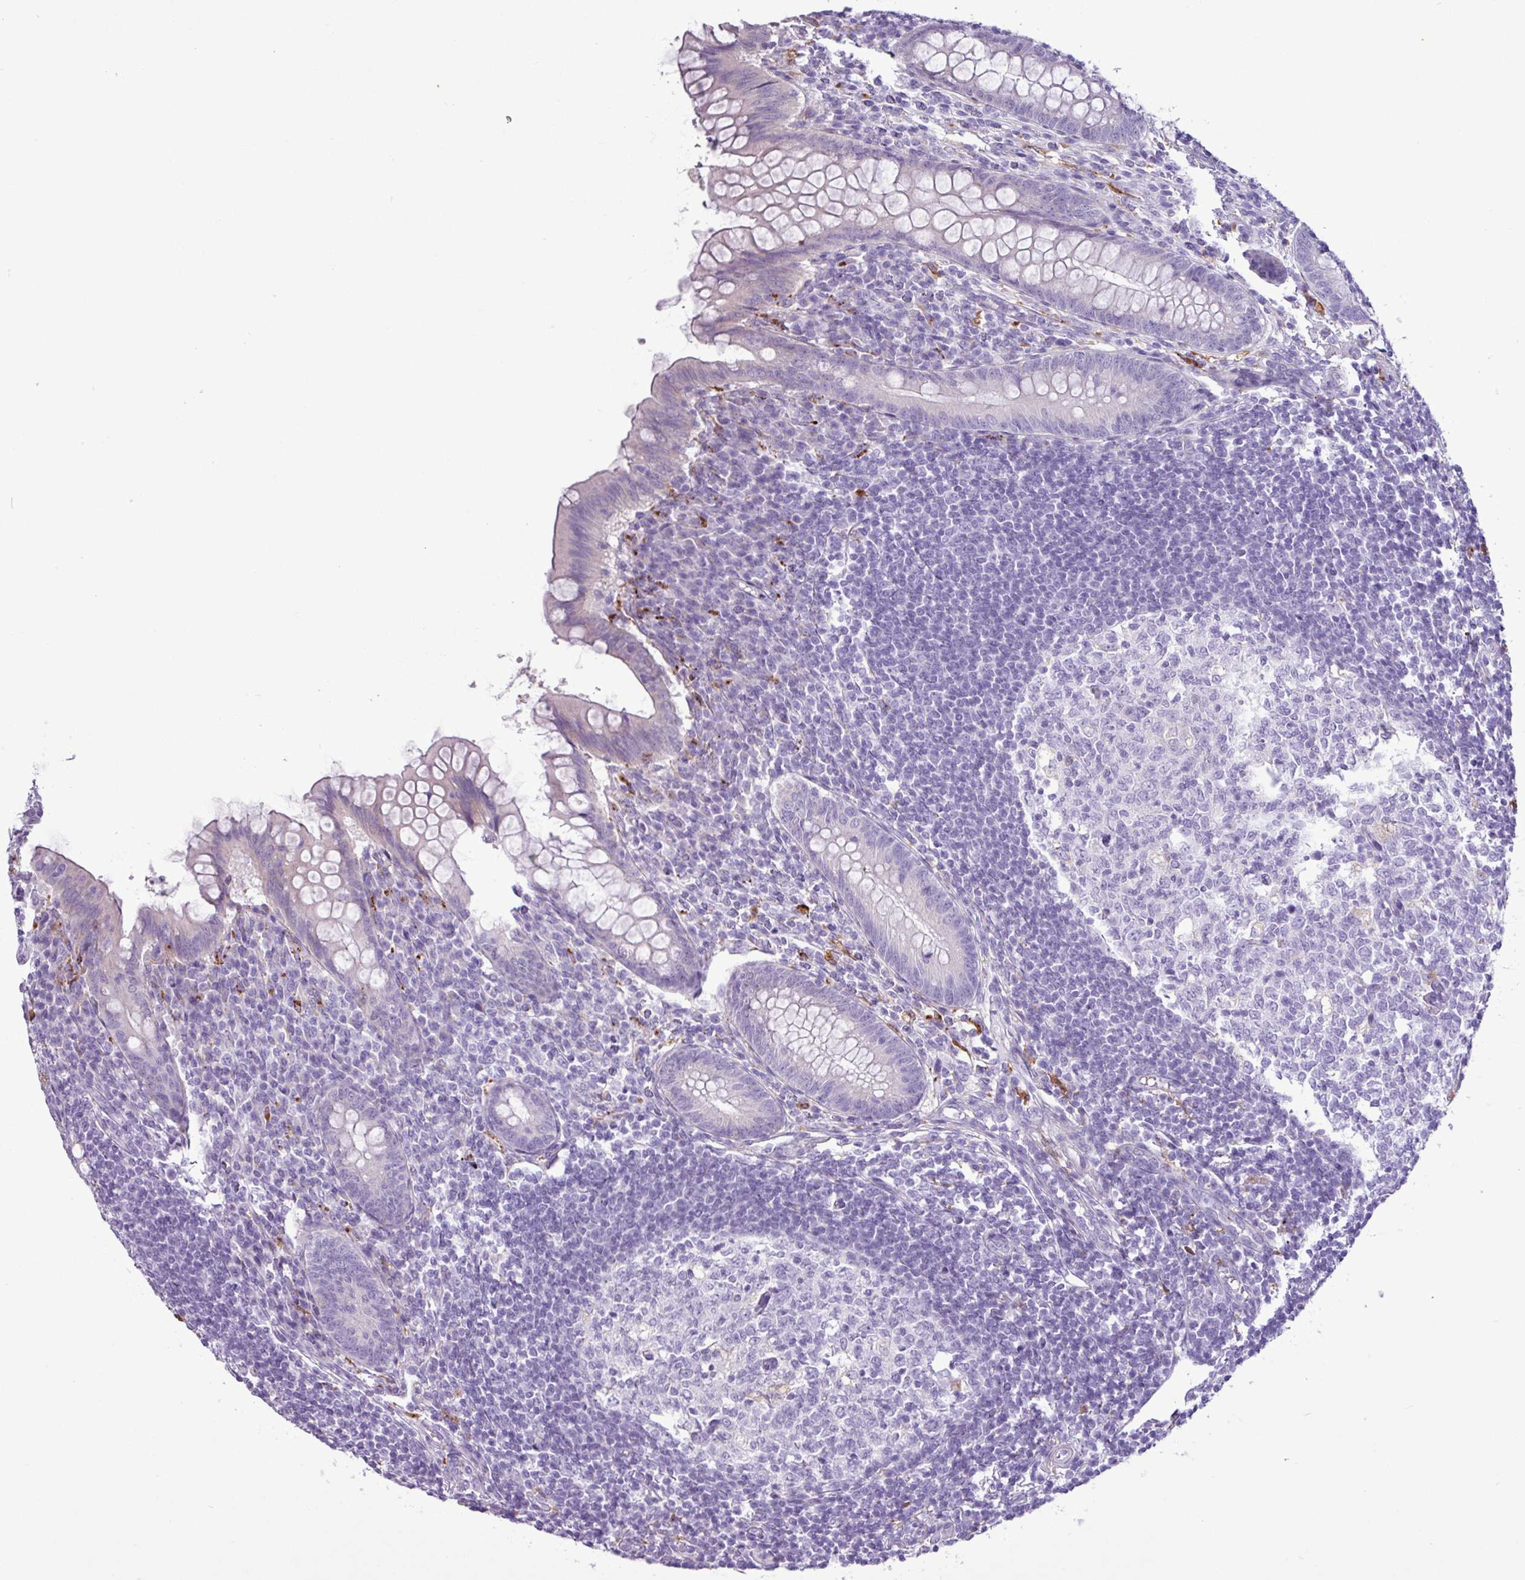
{"staining": {"intensity": "weak", "quantity": "<25%", "location": "cytoplasmic/membranous"}, "tissue": "appendix", "cell_type": "Glandular cells", "image_type": "normal", "snomed": [{"axis": "morphology", "description": "Normal tissue, NOS"}, {"axis": "topography", "description": "Appendix"}], "caption": "Immunohistochemistry of benign human appendix displays no positivity in glandular cells. (DAB immunohistochemistry with hematoxylin counter stain).", "gene": "TMEM200C", "patient": {"sex": "female", "age": 33}}